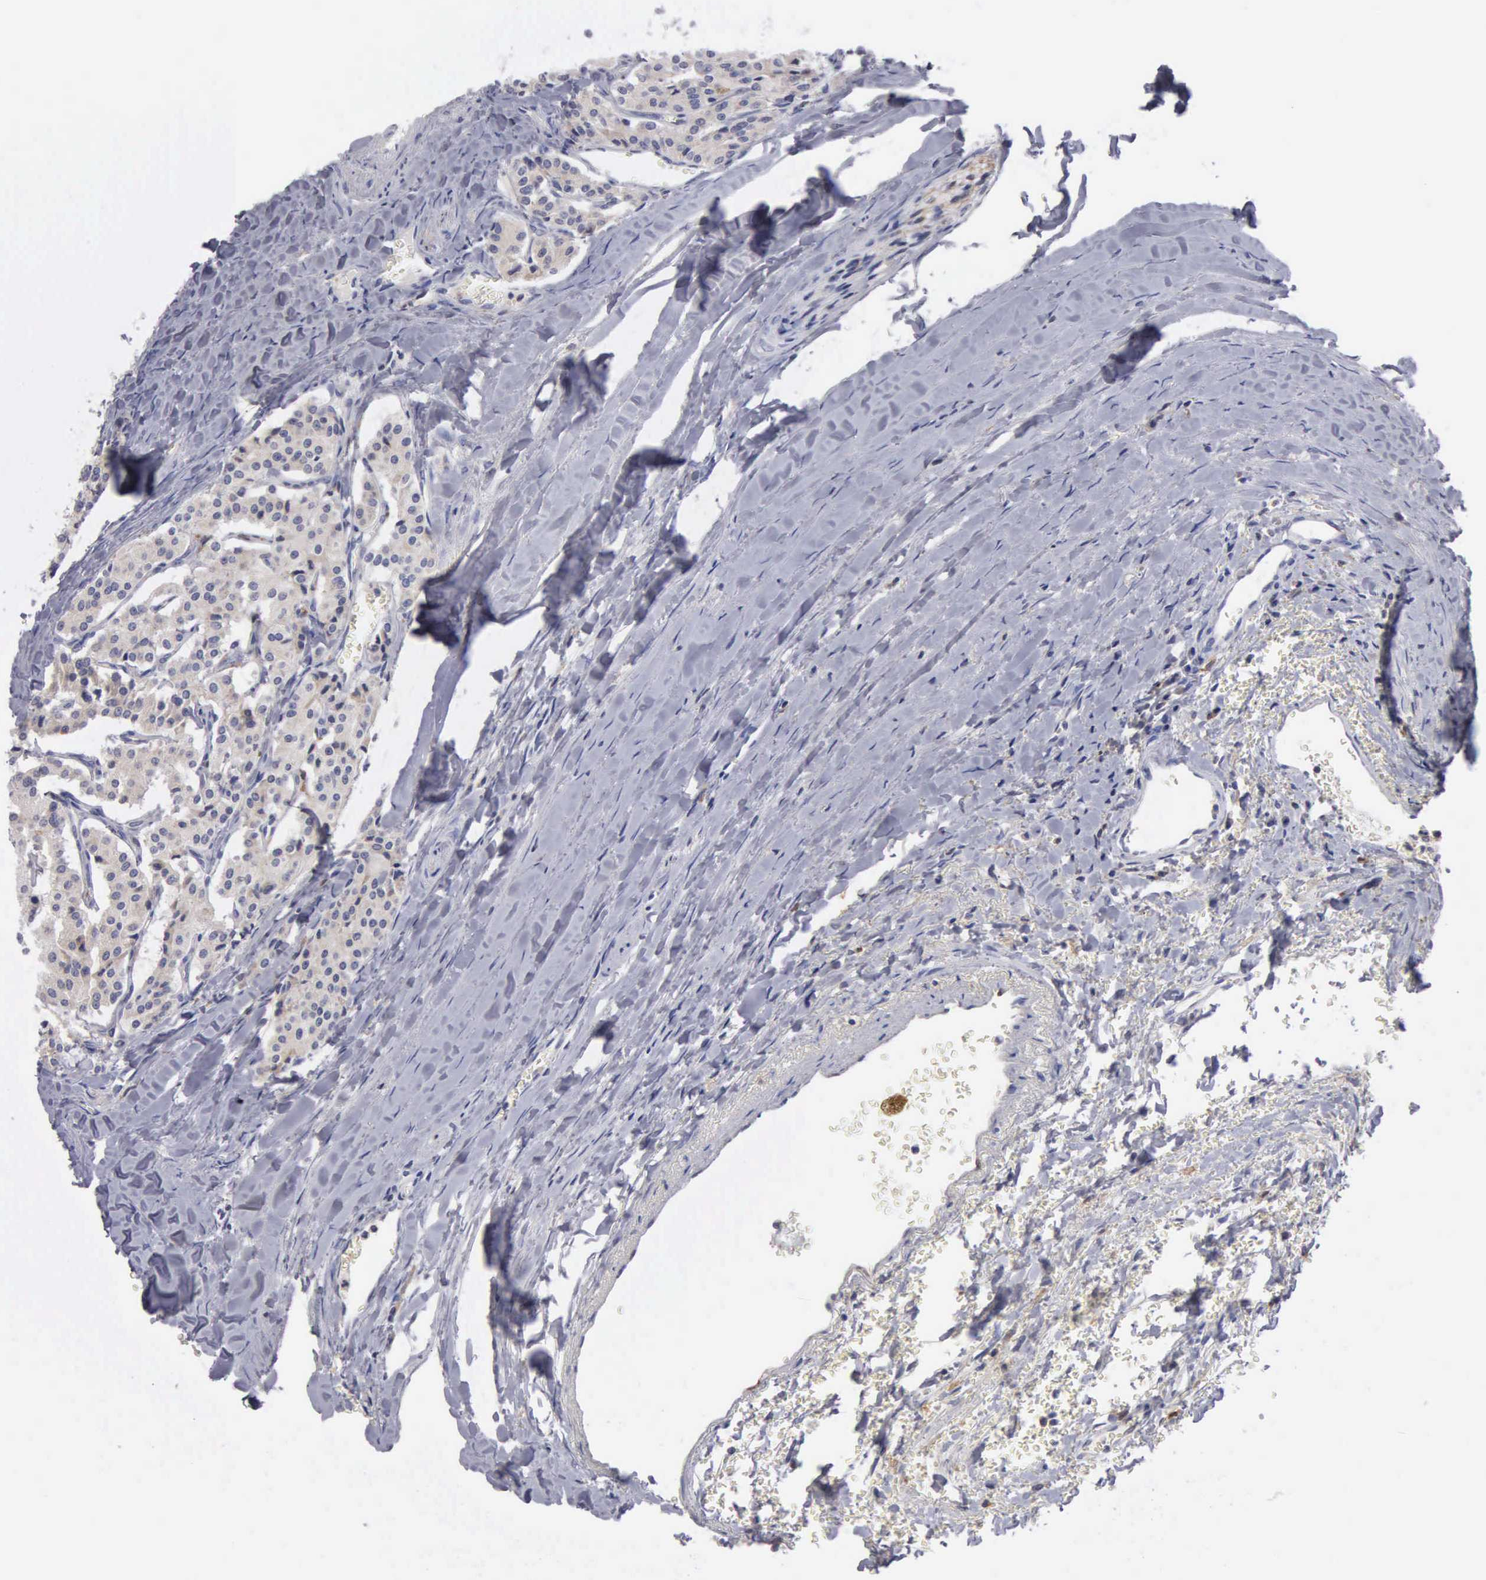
{"staining": {"intensity": "weak", "quantity": ">75%", "location": "cytoplasmic/membranous"}, "tissue": "carcinoid", "cell_type": "Tumor cells", "image_type": "cancer", "snomed": [{"axis": "morphology", "description": "Carcinoid, malignant, NOS"}, {"axis": "topography", "description": "Bronchus"}], "caption": "About >75% of tumor cells in human malignant carcinoid reveal weak cytoplasmic/membranous protein staining as visualized by brown immunohistochemical staining.", "gene": "PTGS2", "patient": {"sex": "male", "age": 55}}